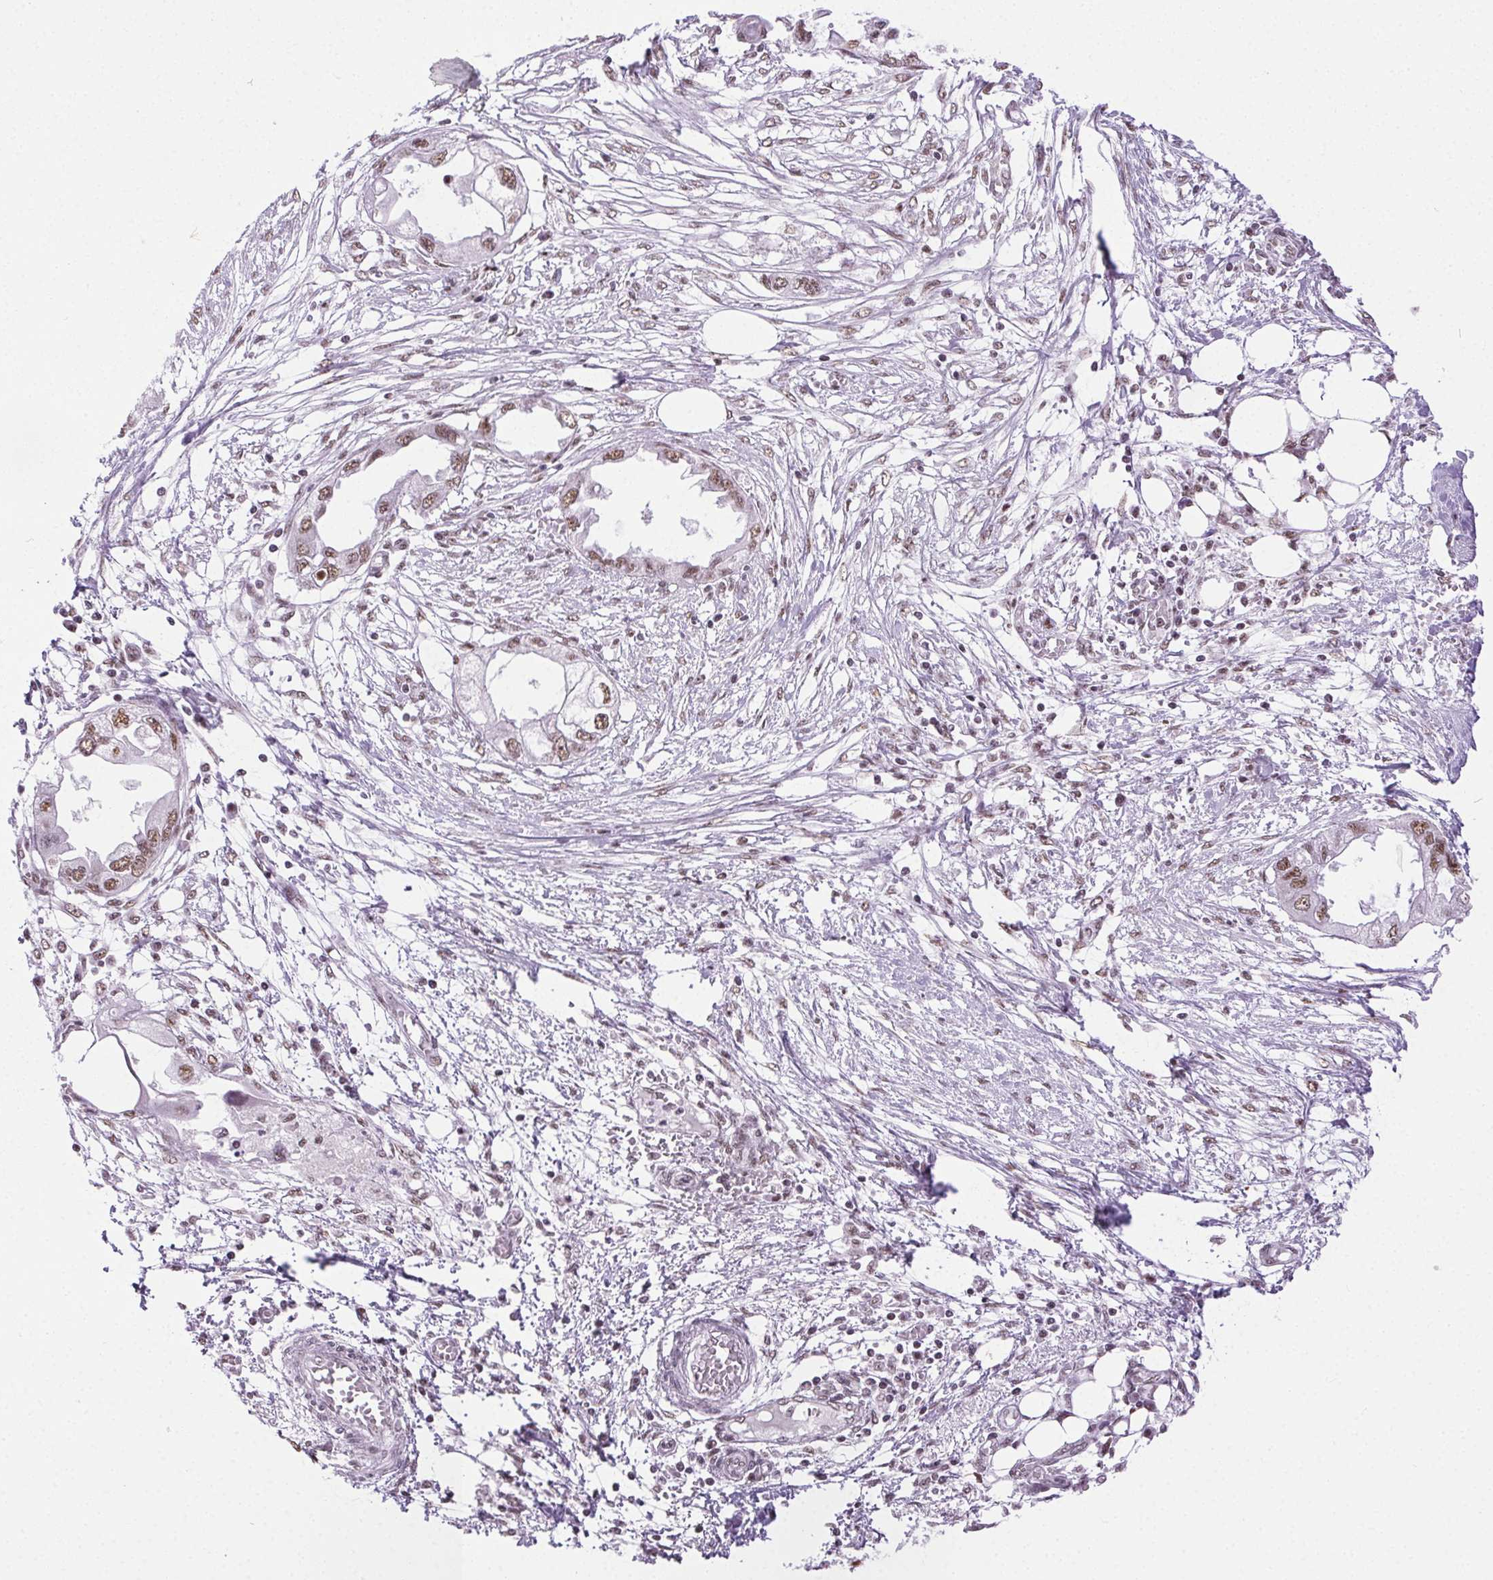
{"staining": {"intensity": "moderate", "quantity": ">75%", "location": "nuclear"}, "tissue": "endometrial cancer", "cell_type": "Tumor cells", "image_type": "cancer", "snomed": [{"axis": "morphology", "description": "Adenocarcinoma, NOS"}, {"axis": "morphology", "description": "Adenocarcinoma, metastatic, NOS"}, {"axis": "topography", "description": "Adipose tissue"}, {"axis": "topography", "description": "Endometrium"}], "caption": "High-power microscopy captured an immunohistochemistry (IHC) micrograph of adenocarcinoma (endometrial), revealing moderate nuclear expression in approximately >75% of tumor cells. (brown staining indicates protein expression, while blue staining denotes nuclei).", "gene": "TRA2B", "patient": {"sex": "female", "age": 67}}